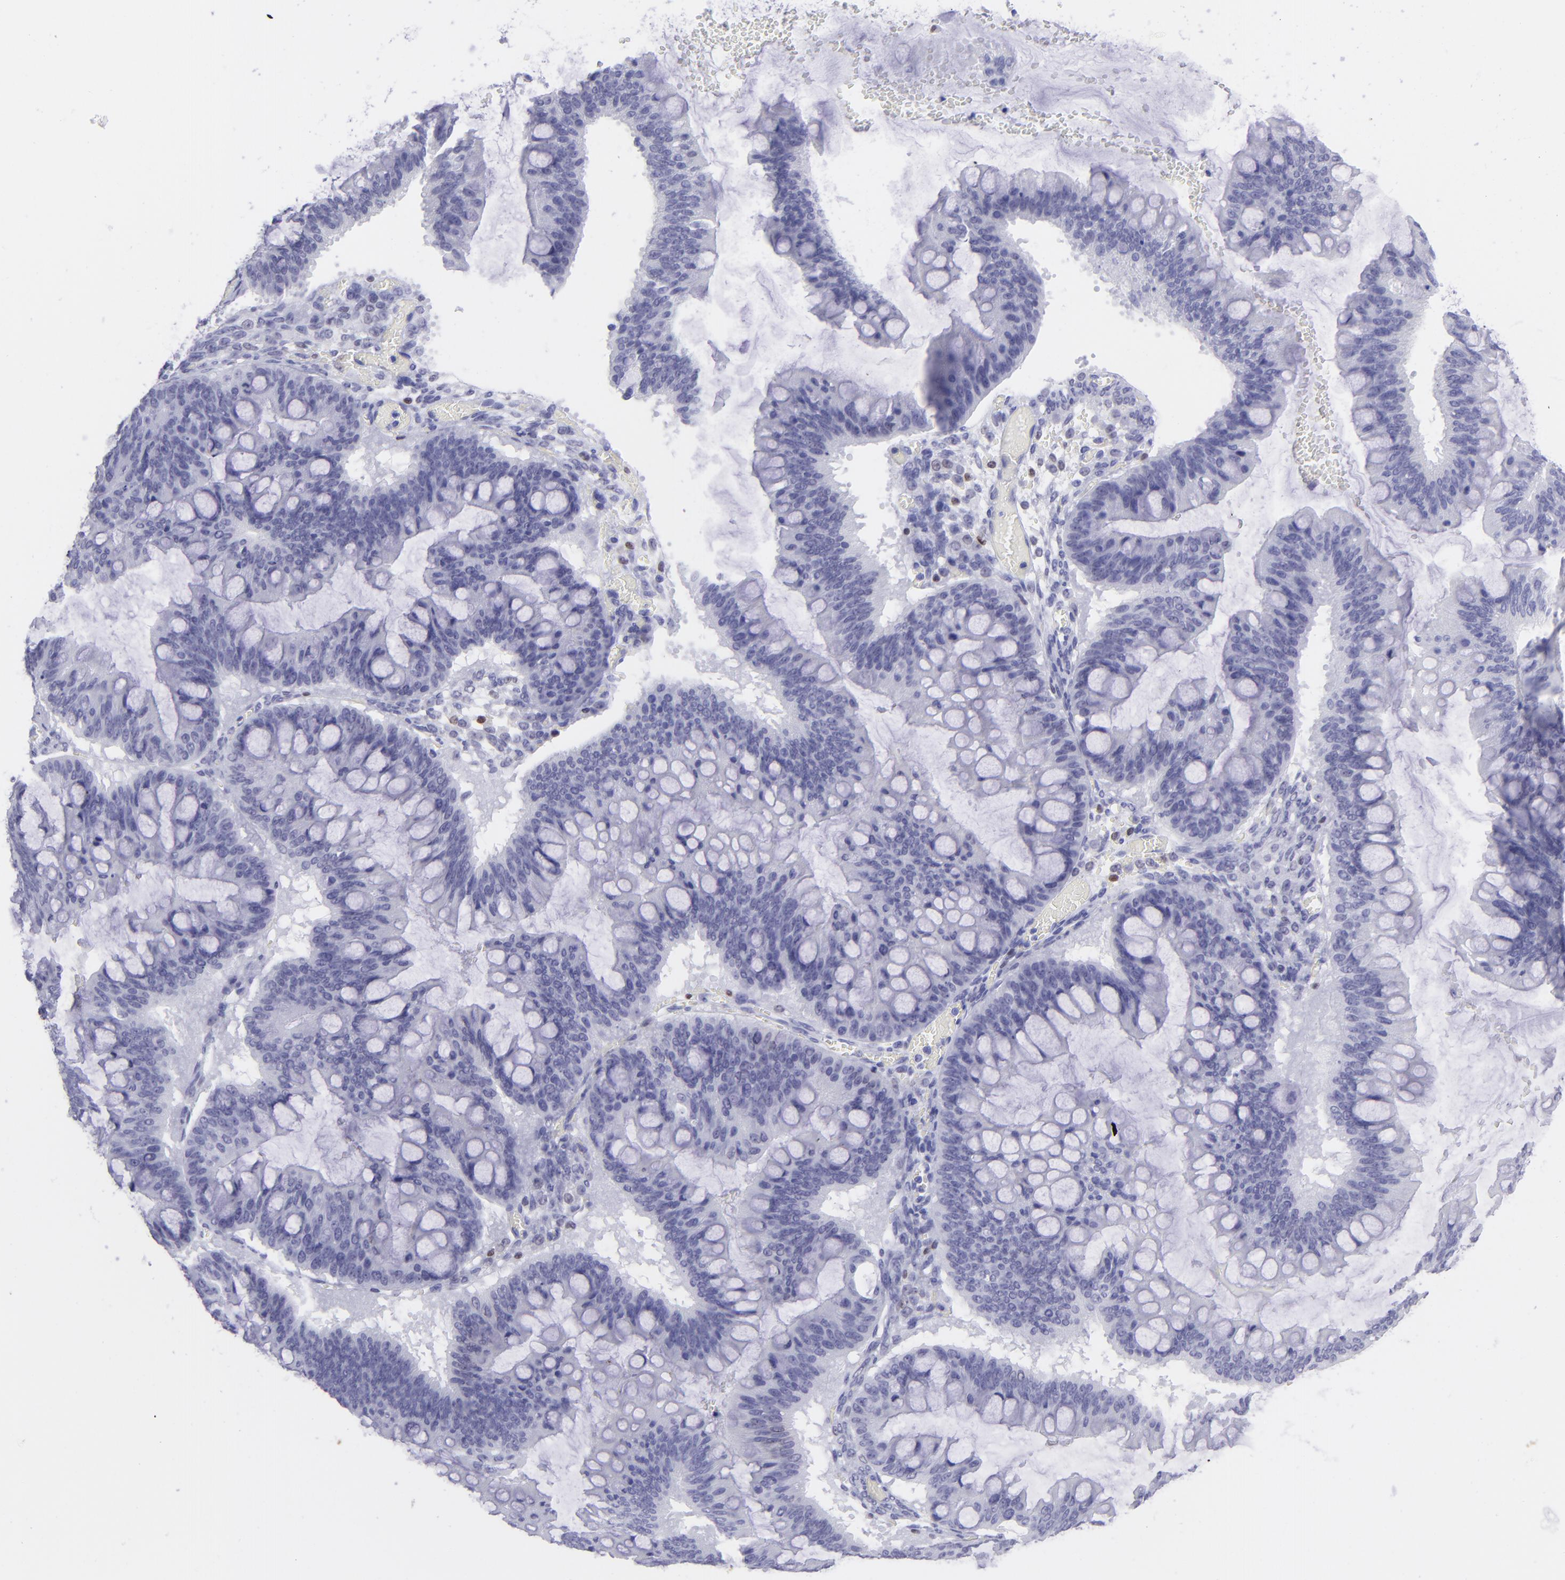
{"staining": {"intensity": "negative", "quantity": "none", "location": "none"}, "tissue": "ovarian cancer", "cell_type": "Tumor cells", "image_type": "cancer", "snomed": [{"axis": "morphology", "description": "Cystadenocarcinoma, mucinous, NOS"}, {"axis": "topography", "description": "Ovary"}], "caption": "This photomicrograph is of ovarian mucinous cystadenocarcinoma stained with immunohistochemistry to label a protein in brown with the nuclei are counter-stained blue. There is no staining in tumor cells.", "gene": "MITF", "patient": {"sex": "female", "age": 73}}